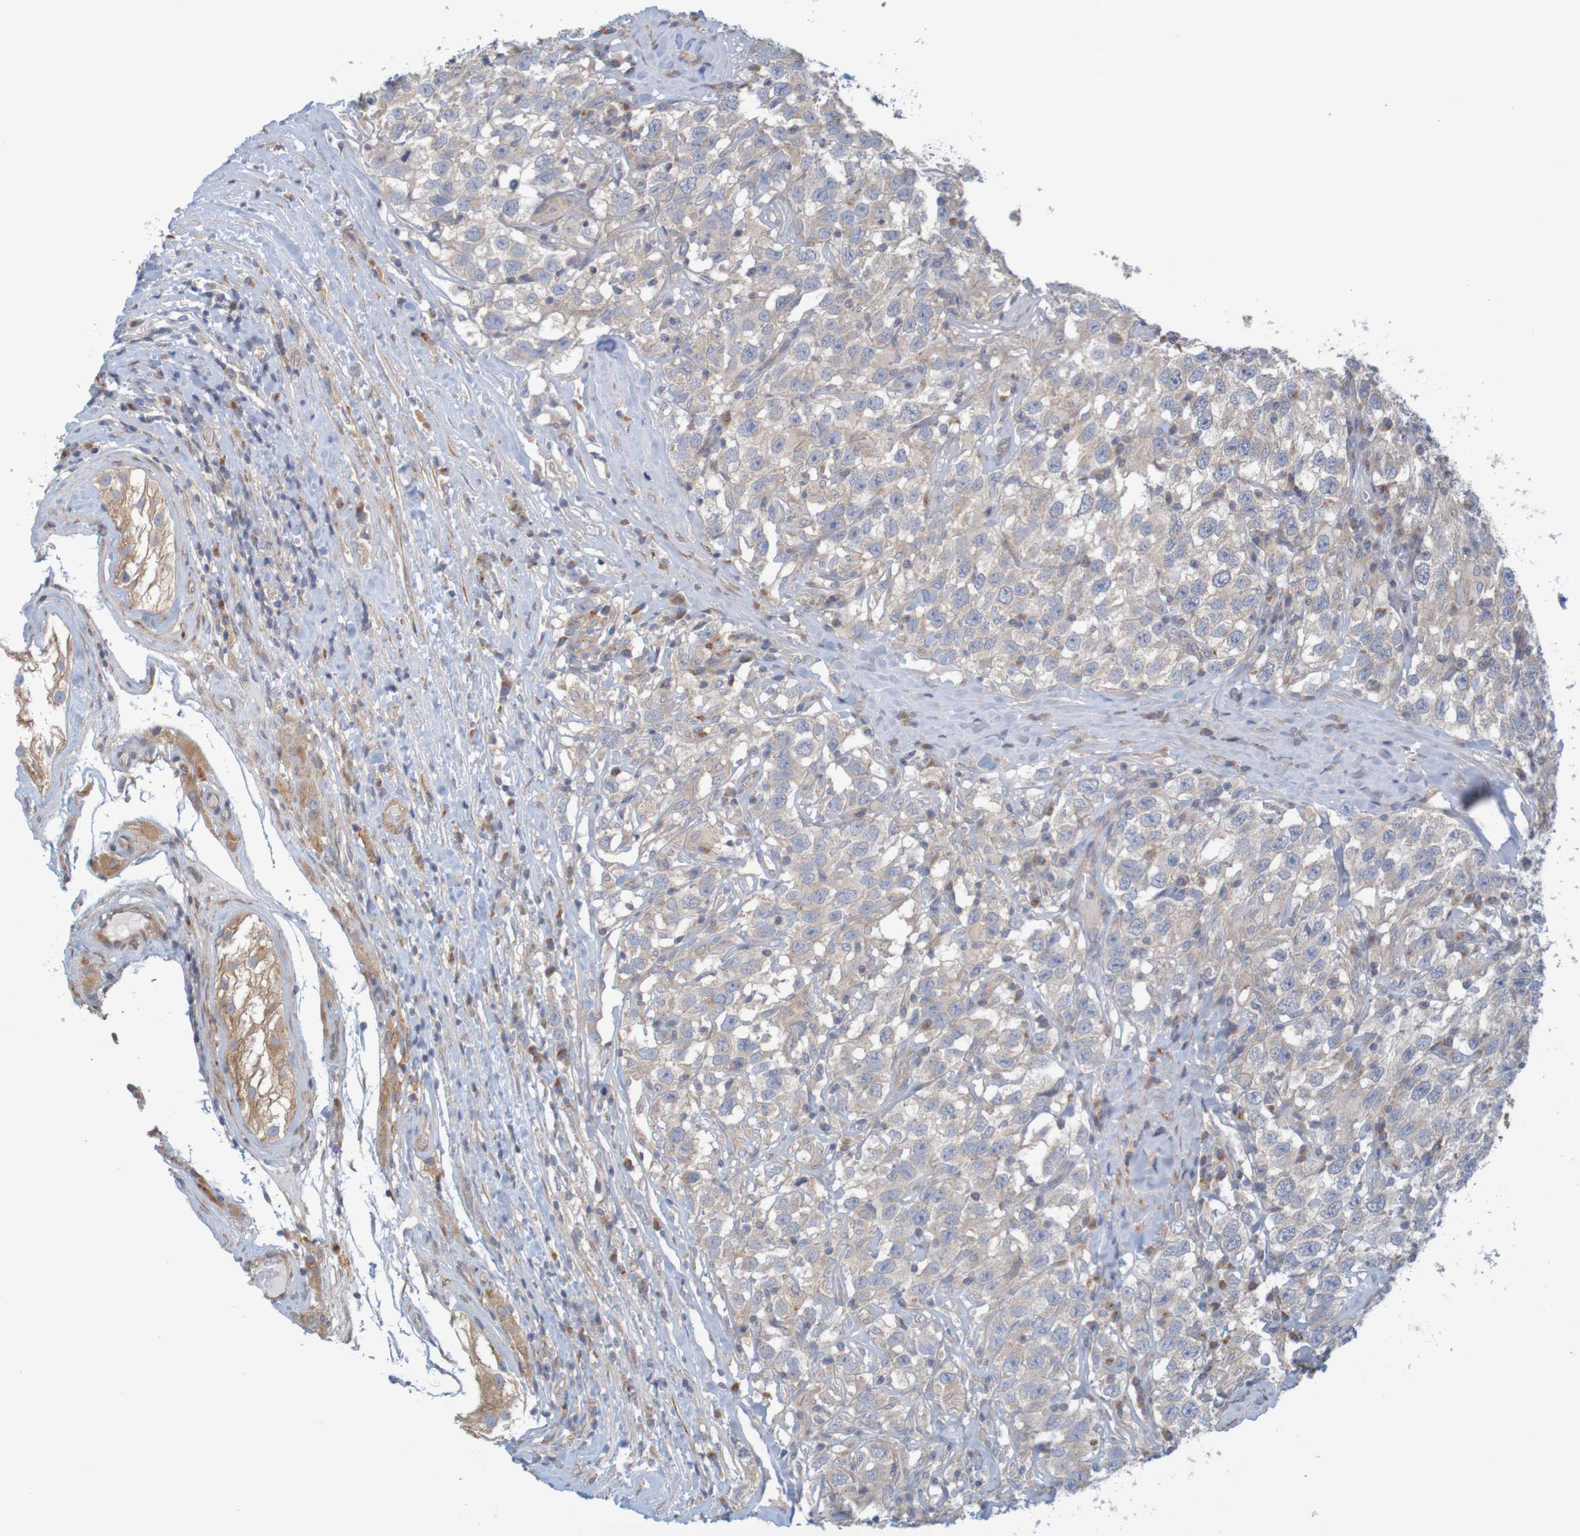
{"staining": {"intensity": "weak", "quantity": "25%-75%", "location": "cytoplasmic/membranous"}, "tissue": "testis cancer", "cell_type": "Tumor cells", "image_type": "cancer", "snomed": [{"axis": "morphology", "description": "Seminoma, NOS"}, {"axis": "topography", "description": "Testis"}], "caption": "Tumor cells exhibit low levels of weak cytoplasmic/membranous positivity in about 25%-75% of cells in human testis cancer.", "gene": "KRT23", "patient": {"sex": "male", "age": 41}}